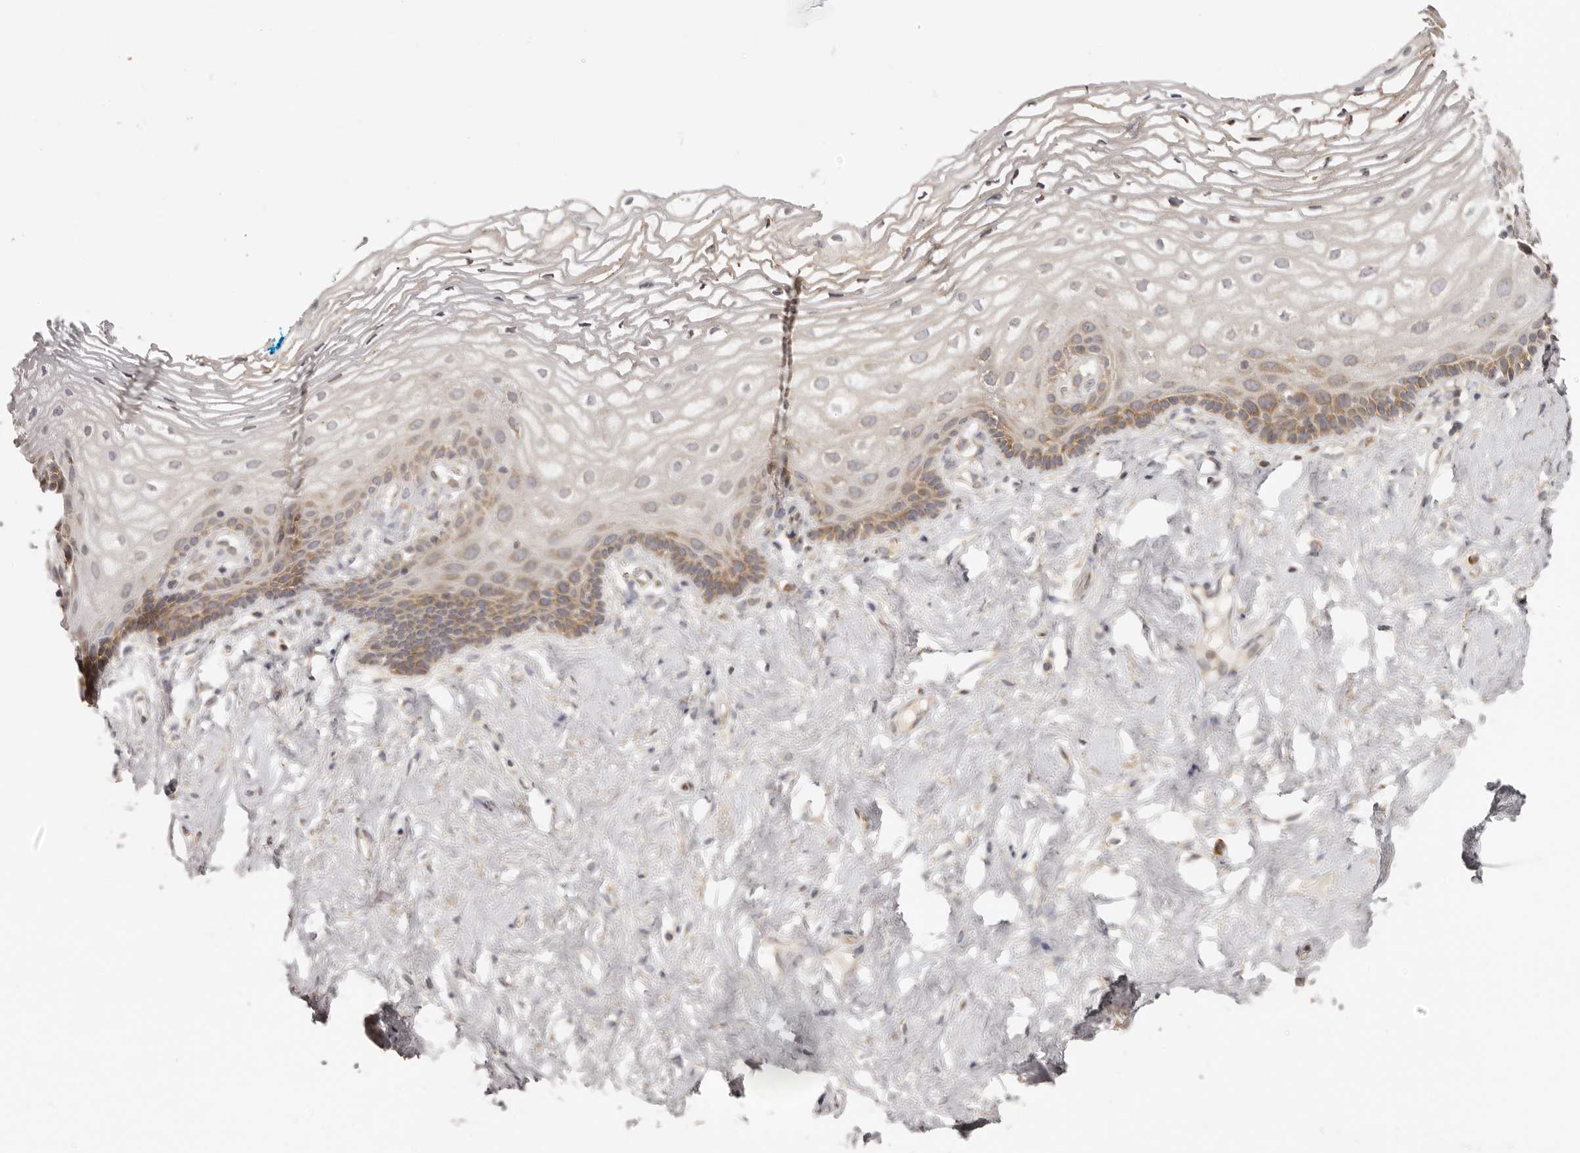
{"staining": {"intensity": "weak", "quantity": "<25%", "location": "cytoplasmic/membranous"}, "tissue": "vagina", "cell_type": "Squamous epithelial cells", "image_type": "normal", "snomed": [{"axis": "morphology", "description": "Normal tissue, NOS"}, {"axis": "morphology", "description": "Adenocarcinoma, NOS"}, {"axis": "topography", "description": "Rectum"}, {"axis": "topography", "description": "Vagina"}], "caption": "Protein analysis of benign vagina reveals no significant expression in squamous epithelial cells.", "gene": "EEF1E1", "patient": {"sex": "female", "age": 71}}